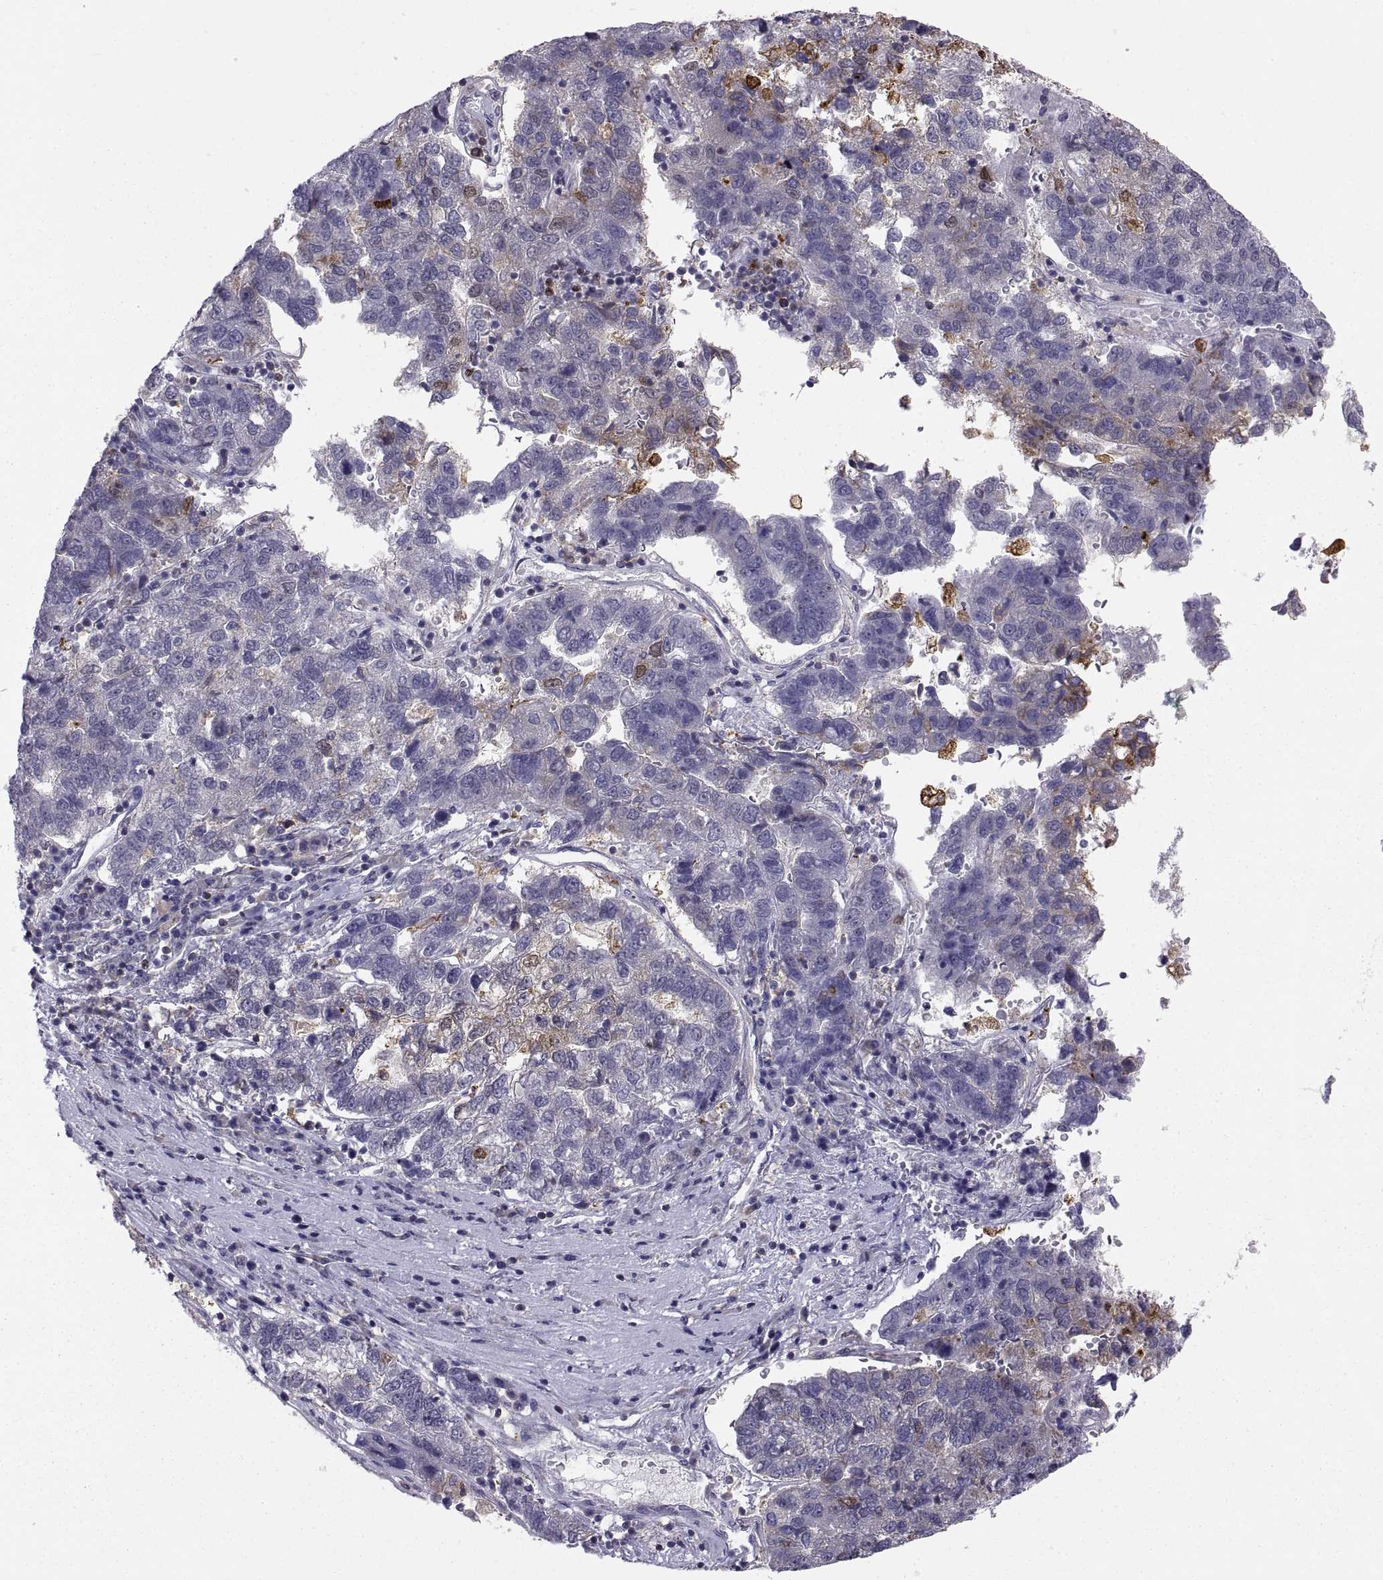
{"staining": {"intensity": "negative", "quantity": "none", "location": "none"}, "tissue": "pancreatic cancer", "cell_type": "Tumor cells", "image_type": "cancer", "snomed": [{"axis": "morphology", "description": "Adenocarcinoma, NOS"}, {"axis": "topography", "description": "Pancreas"}], "caption": "Immunohistochemistry (IHC) photomicrograph of human pancreatic adenocarcinoma stained for a protein (brown), which shows no expression in tumor cells. (Brightfield microscopy of DAB (3,3'-diaminobenzidine) immunohistochemistry (IHC) at high magnification).", "gene": "ERO1A", "patient": {"sex": "female", "age": 61}}